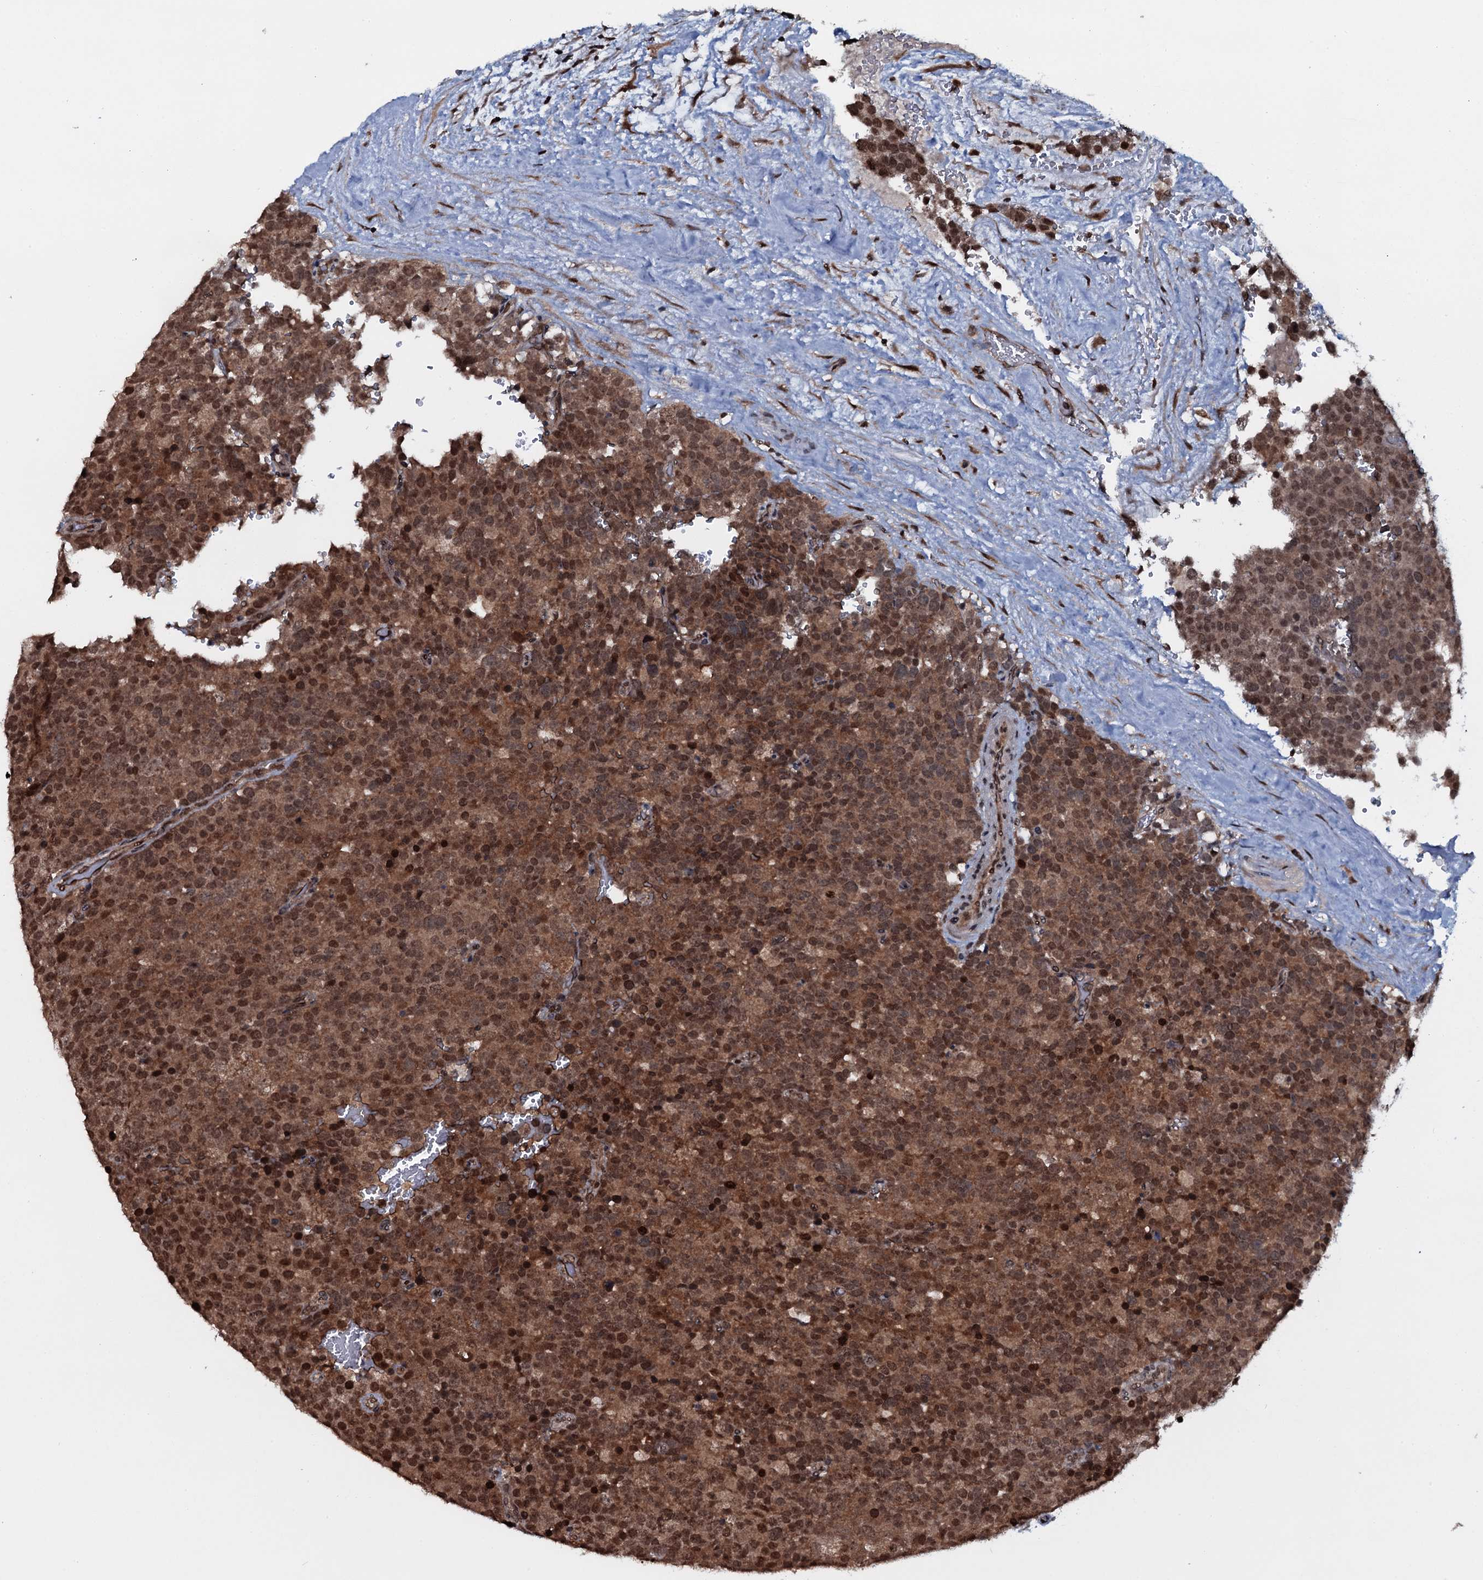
{"staining": {"intensity": "moderate", "quantity": ">75%", "location": "cytoplasmic/membranous,nuclear"}, "tissue": "testis cancer", "cell_type": "Tumor cells", "image_type": "cancer", "snomed": [{"axis": "morphology", "description": "Seminoma, NOS"}, {"axis": "topography", "description": "Testis"}], "caption": "Testis cancer stained for a protein displays moderate cytoplasmic/membranous and nuclear positivity in tumor cells.", "gene": "HDDC3", "patient": {"sex": "male", "age": 71}}